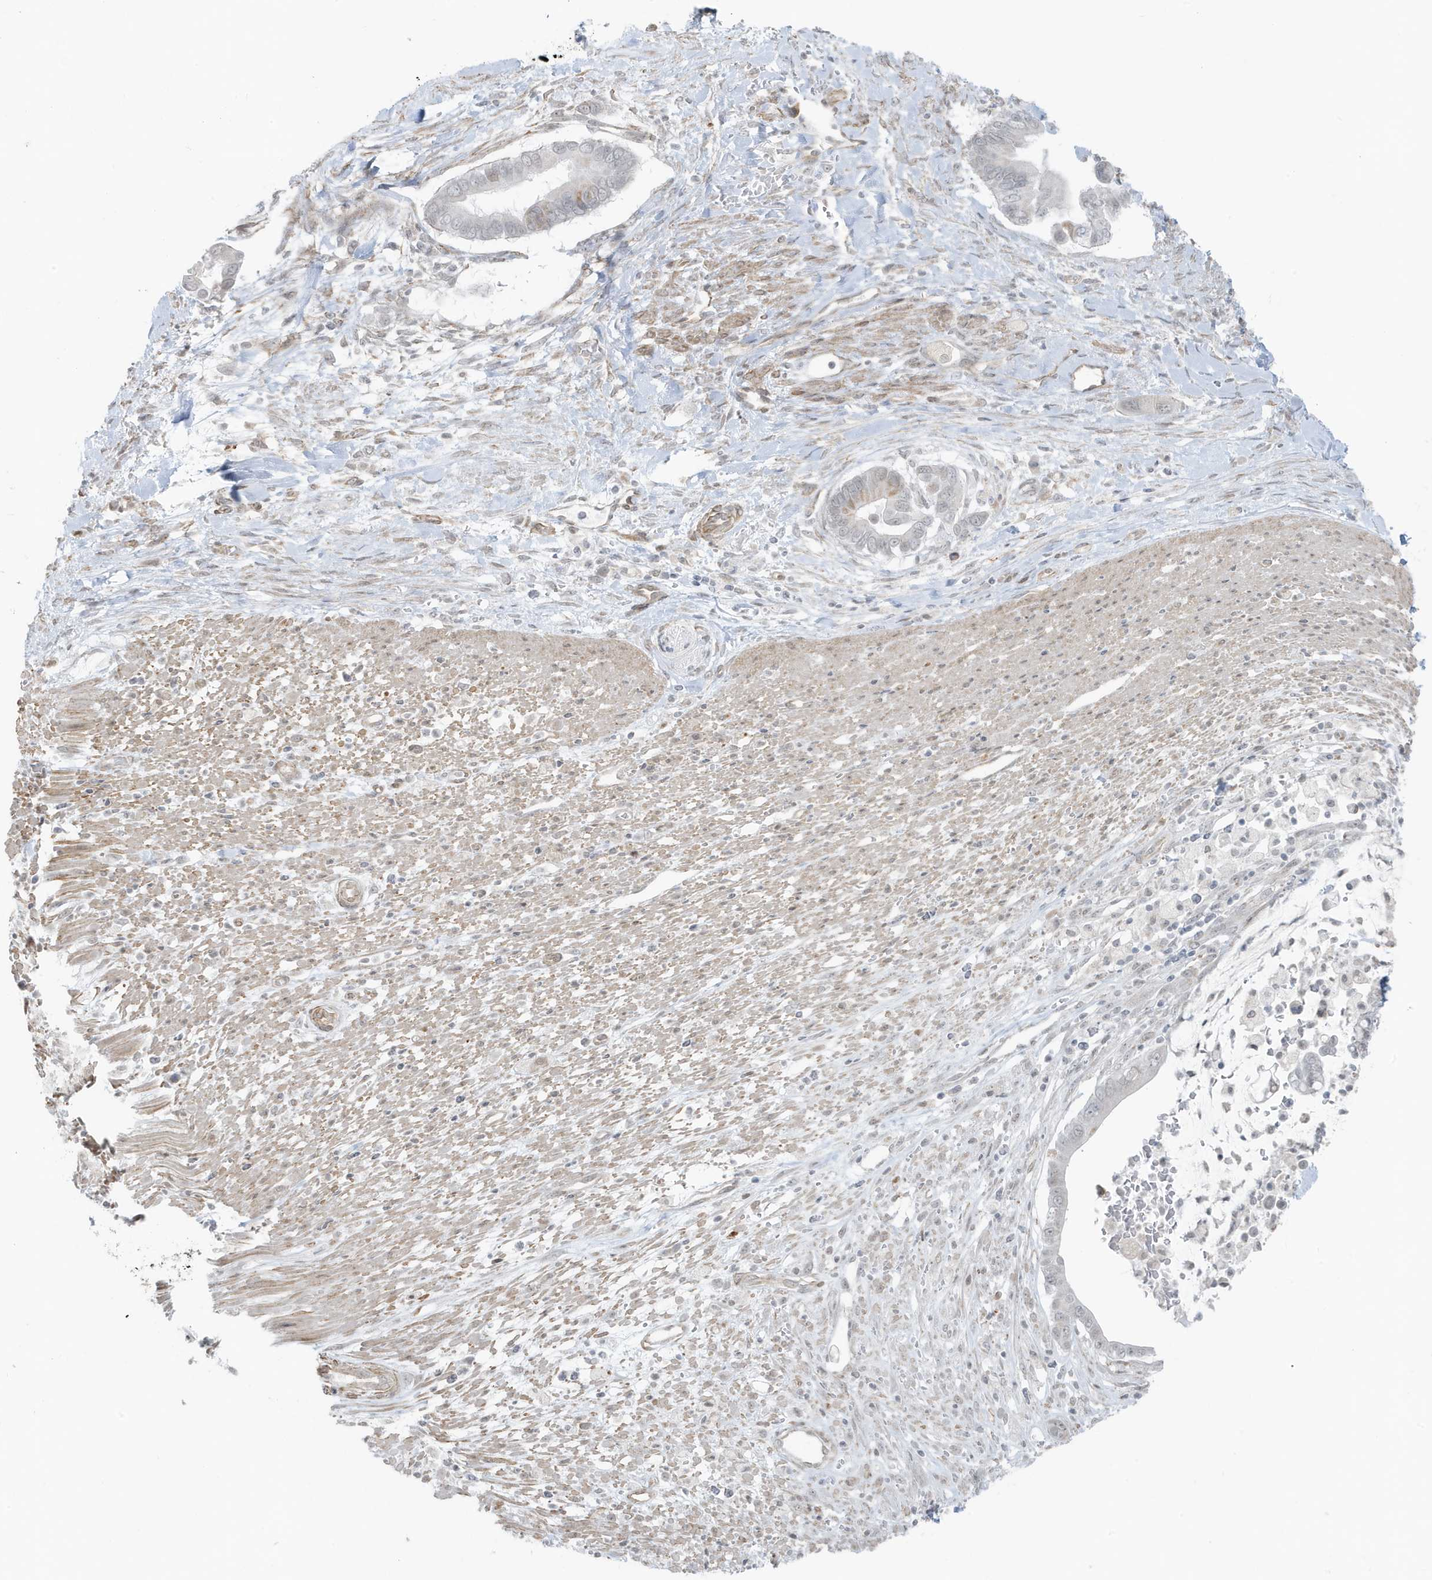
{"staining": {"intensity": "negative", "quantity": "none", "location": "none"}, "tissue": "pancreatic cancer", "cell_type": "Tumor cells", "image_type": "cancer", "snomed": [{"axis": "morphology", "description": "Adenocarcinoma, NOS"}, {"axis": "topography", "description": "Pancreas"}], "caption": "This is an immunohistochemistry photomicrograph of pancreatic cancer. There is no positivity in tumor cells.", "gene": "CHCHD4", "patient": {"sex": "male", "age": 68}}